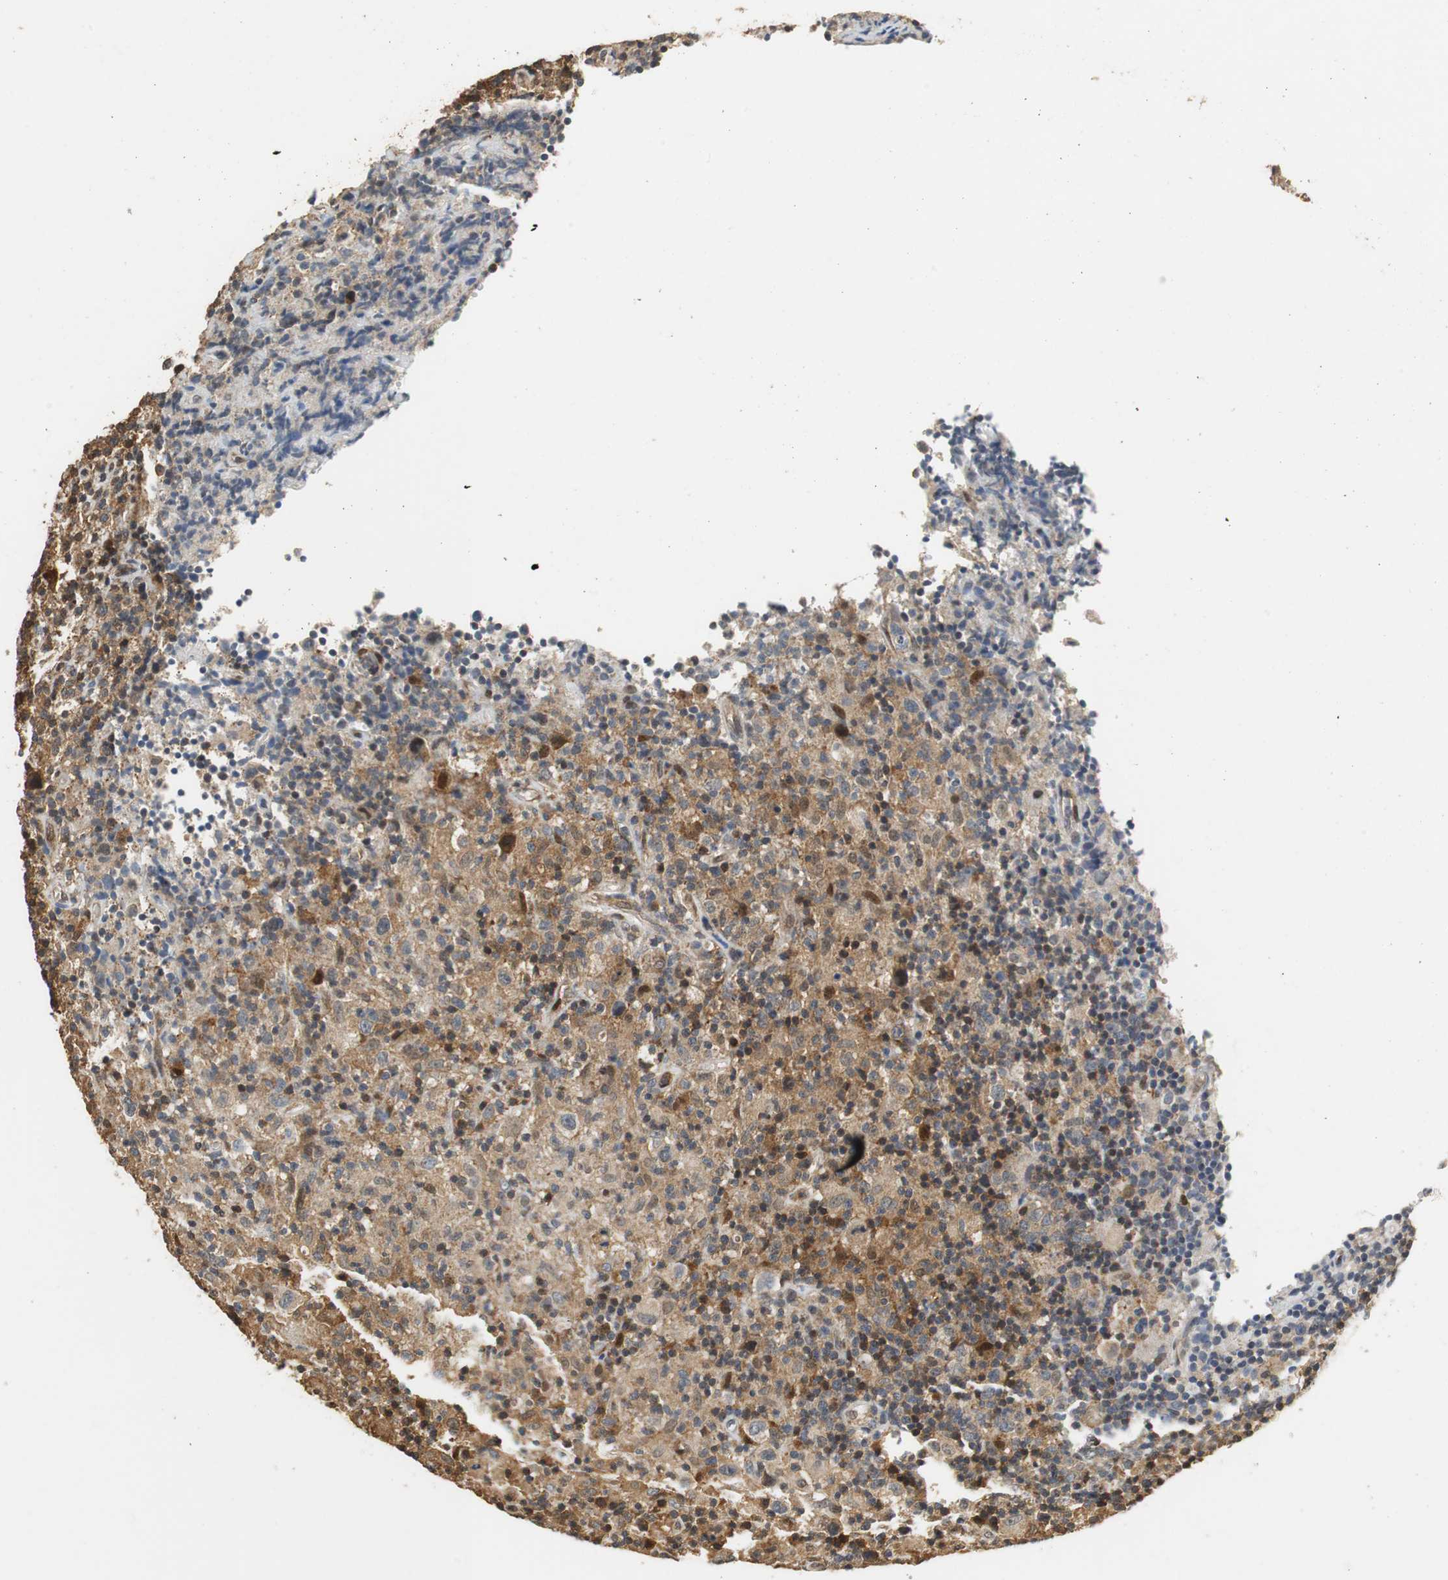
{"staining": {"intensity": "moderate", "quantity": ">75%", "location": "cytoplasmic/membranous"}, "tissue": "lymphoma", "cell_type": "Tumor cells", "image_type": "cancer", "snomed": [{"axis": "morphology", "description": "Hodgkin's disease, NOS"}, {"axis": "topography", "description": "Lymph node"}], "caption": "A histopathology image showing moderate cytoplasmic/membranous staining in about >75% of tumor cells in lymphoma, as visualized by brown immunohistochemical staining.", "gene": "GSDMD", "patient": {"sex": "male", "age": 65}}